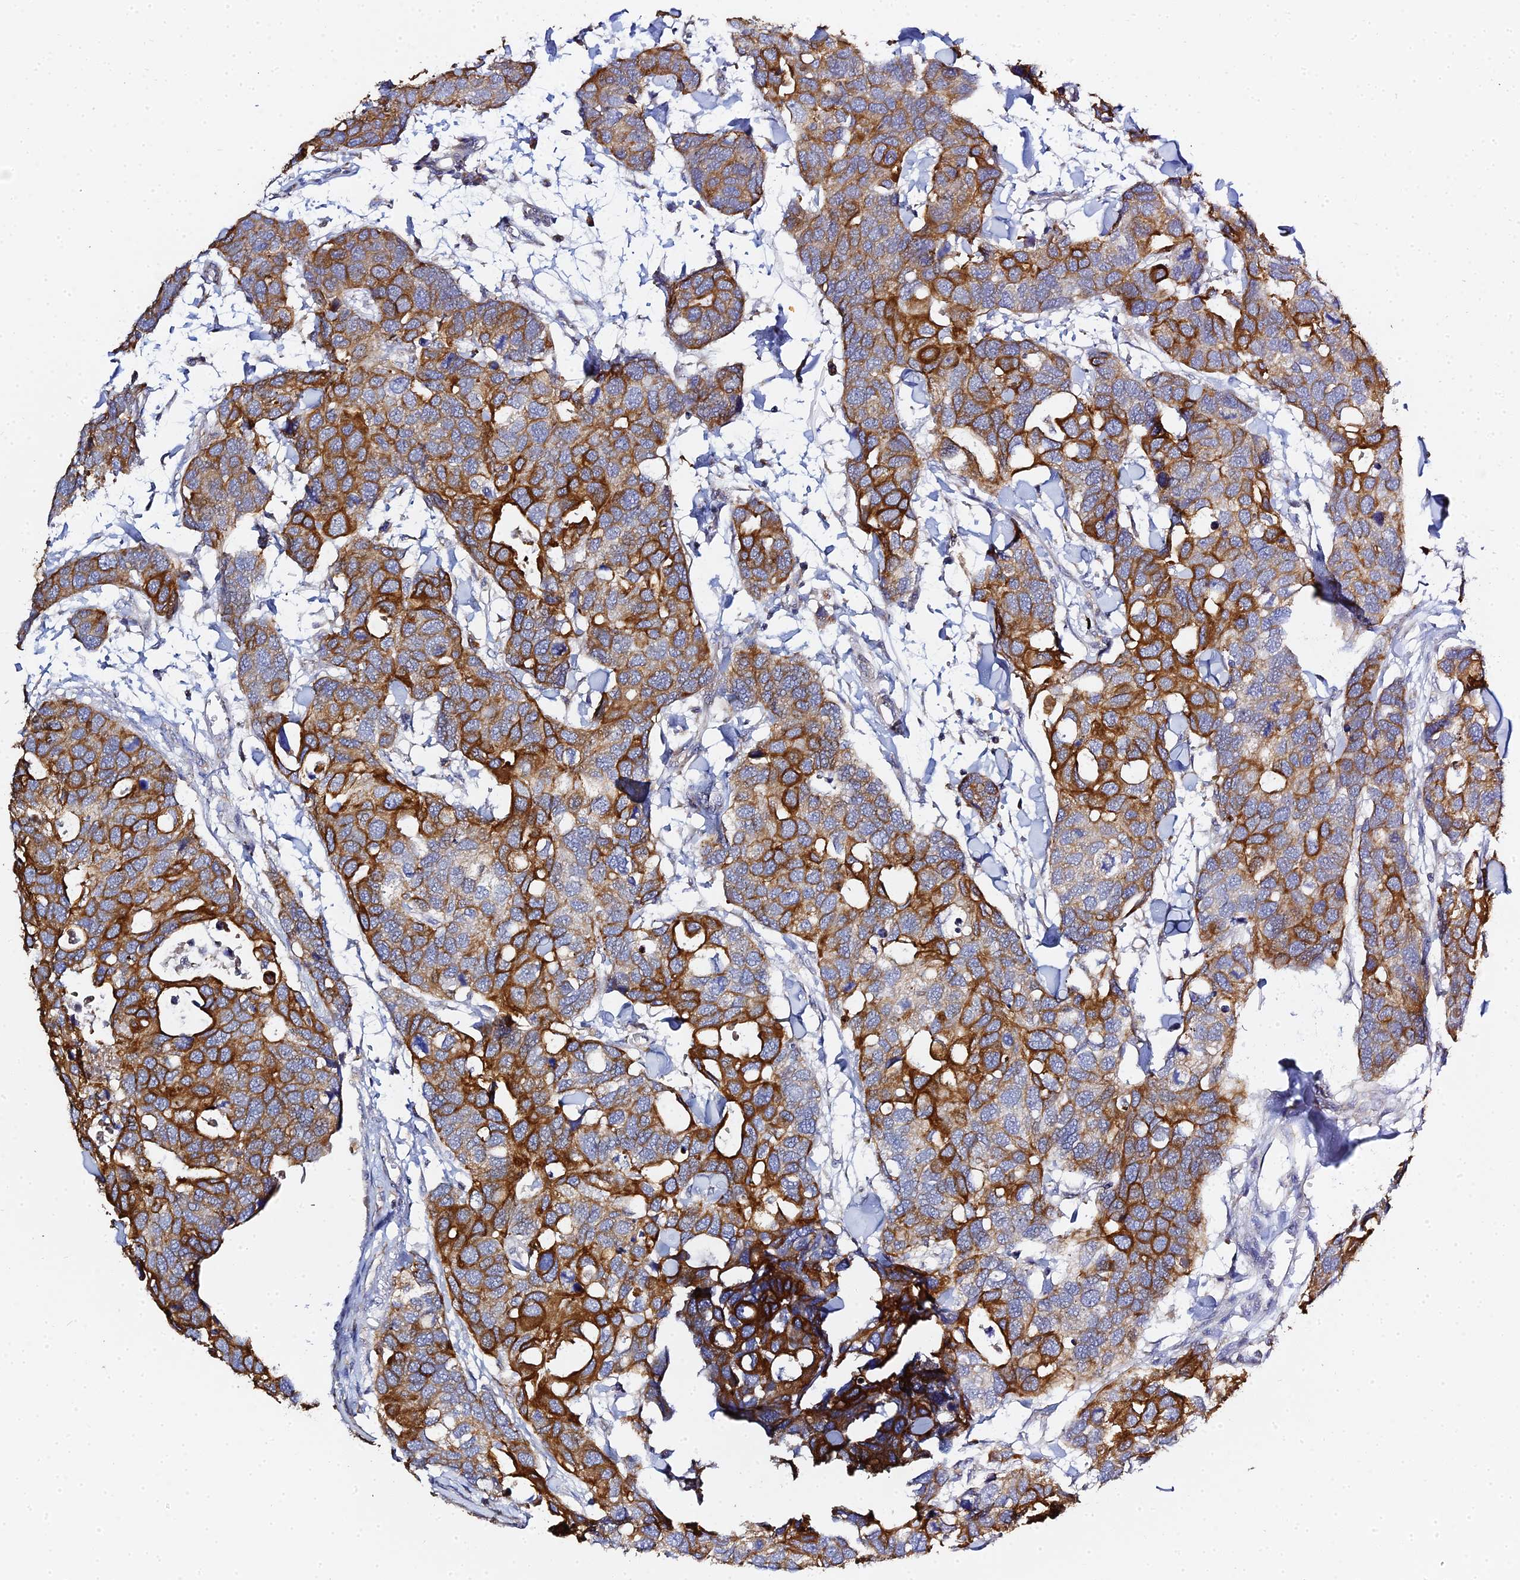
{"staining": {"intensity": "strong", "quantity": ">75%", "location": "cytoplasmic/membranous"}, "tissue": "breast cancer", "cell_type": "Tumor cells", "image_type": "cancer", "snomed": [{"axis": "morphology", "description": "Duct carcinoma"}, {"axis": "topography", "description": "Breast"}], "caption": "High-magnification brightfield microscopy of breast infiltrating ductal carcinoma stained with DAB (brown) and counterstained with hematoxylin (blue). tumor cells exhibit strong cytoplasmic/membranous positivity is identified in about>75% of cells. (DAB (3,3'-diaminobenzidine) IHC with brightfield microscopy, high magnification).", "gene": "ZXDA", "patient": {"sex": "female", "age": 83}}